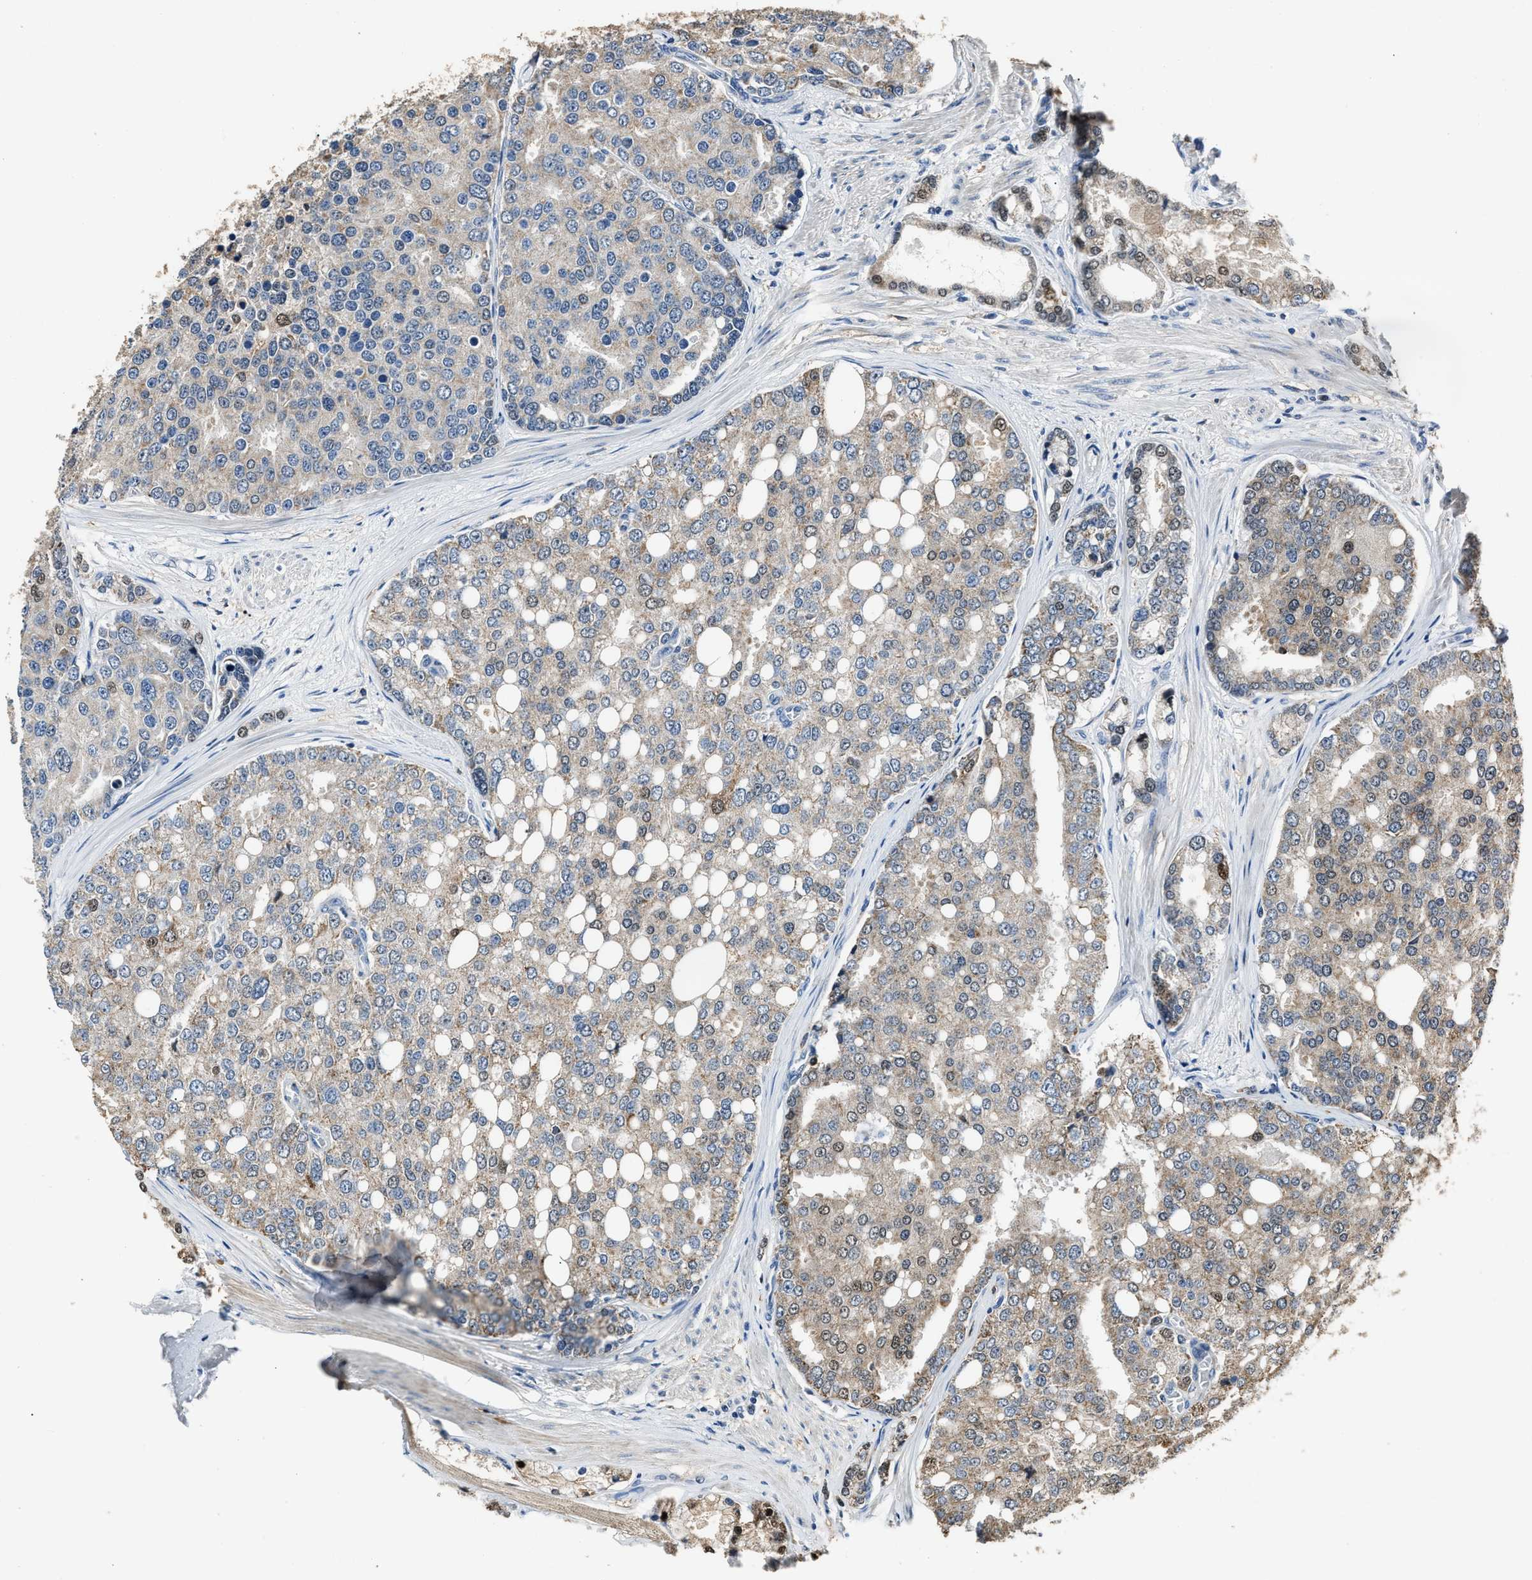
{"staining": {"intensity": "weak", "quantity": "25%-75%", "location": "cytoplasmic/membranous,nuclear"}, "tissue": "prostate cancer", "cell_type": "Tumor cells", "image_type": "cancer", "snomed": [{"axis": "morphology", "description": "Adenocarcinoma, High grade"}, {"axis": "topography", "description": "Prostate"}], "caption": "The image exhibits a brown stain indicating the presence of a protein in the cytoplasmic/membranous and nuclear of tumor cells in prostate high-grade adenocarcinoma.", "gene": "NSUN5", "patient": {"sex": "male", "age": 50}}